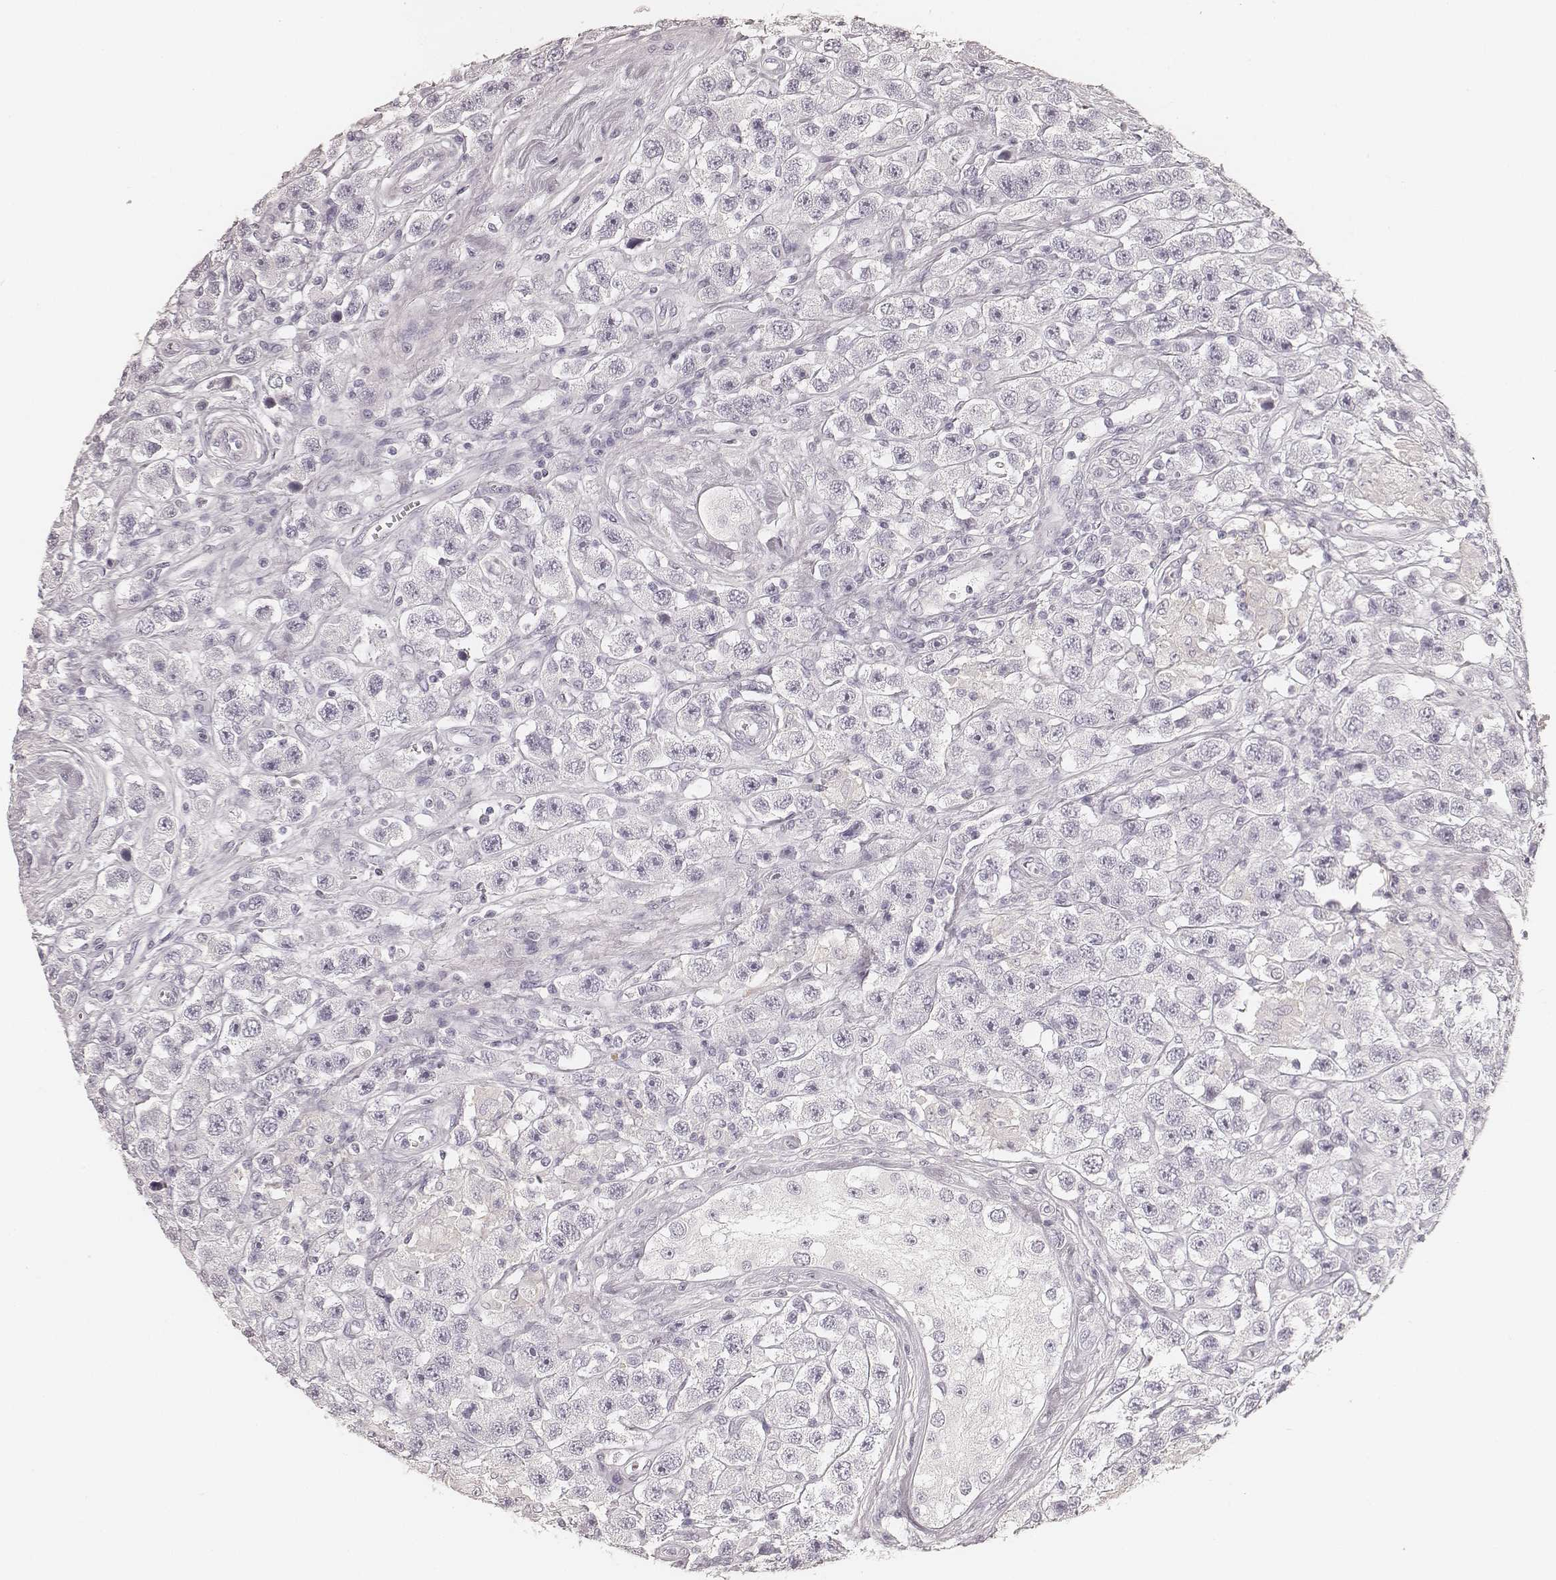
{"staining": {"intensity": "negative", "quantity": "none", "location": "none"}, "tissue": "testis cancer", "cell_type": "Tumor cells", "image_type": "cancer", "snomed": [{"axis": "morphology", "description": "Seminoma, NOS"}, {"axis": "topography", "description": "Testis"}], "caption": "High magnification brightfield microscopy of seminoma (testis) stained with DAB (brown) and counterstained with hematoxylin (blue): tumor cells show no significant expression.", "gene": "HNF4G", "patient": {"sex": "male", "age": 45}}